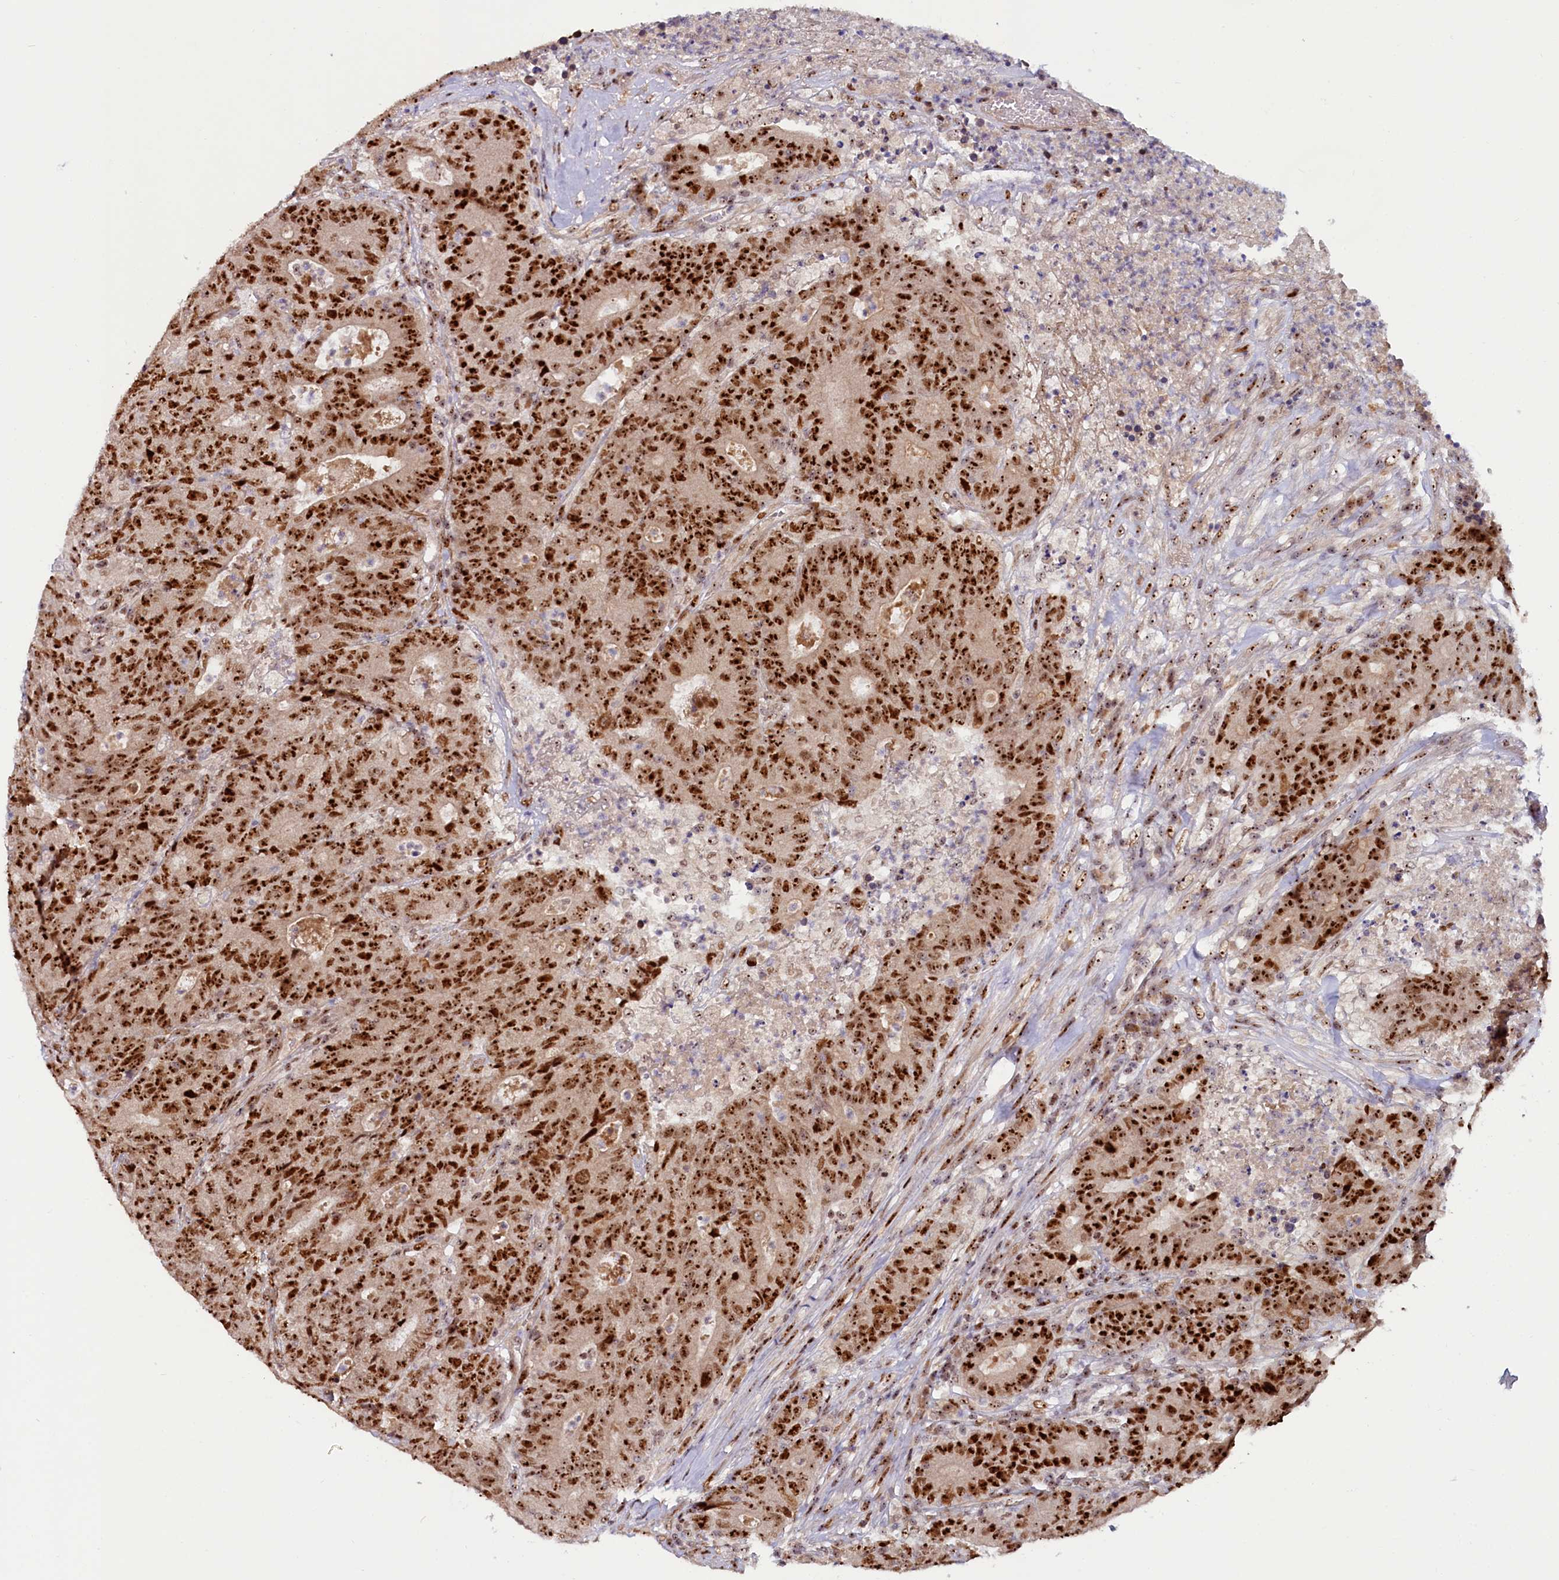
{"staining": {"intensity": "strong", "quantity": ">75%", "location": "nuclear"}, "tissue": "colorectal cancer", "cell_type": "Tumor cells", "image_type": "cancer", "snomed": [{"axis": "morphology", "description": "Adenocarcinoma, NOS"}, {"axis": "topography", "description": "Colon"}], "caption": "There is high levels of strong nuclear expression in tumor cells of colorectal adenocarcinoma, as demonstrated by immunohistochemical staining (brown color).", "gene": "TCOF1", "patient": {"sex": "female", "age": 75}}